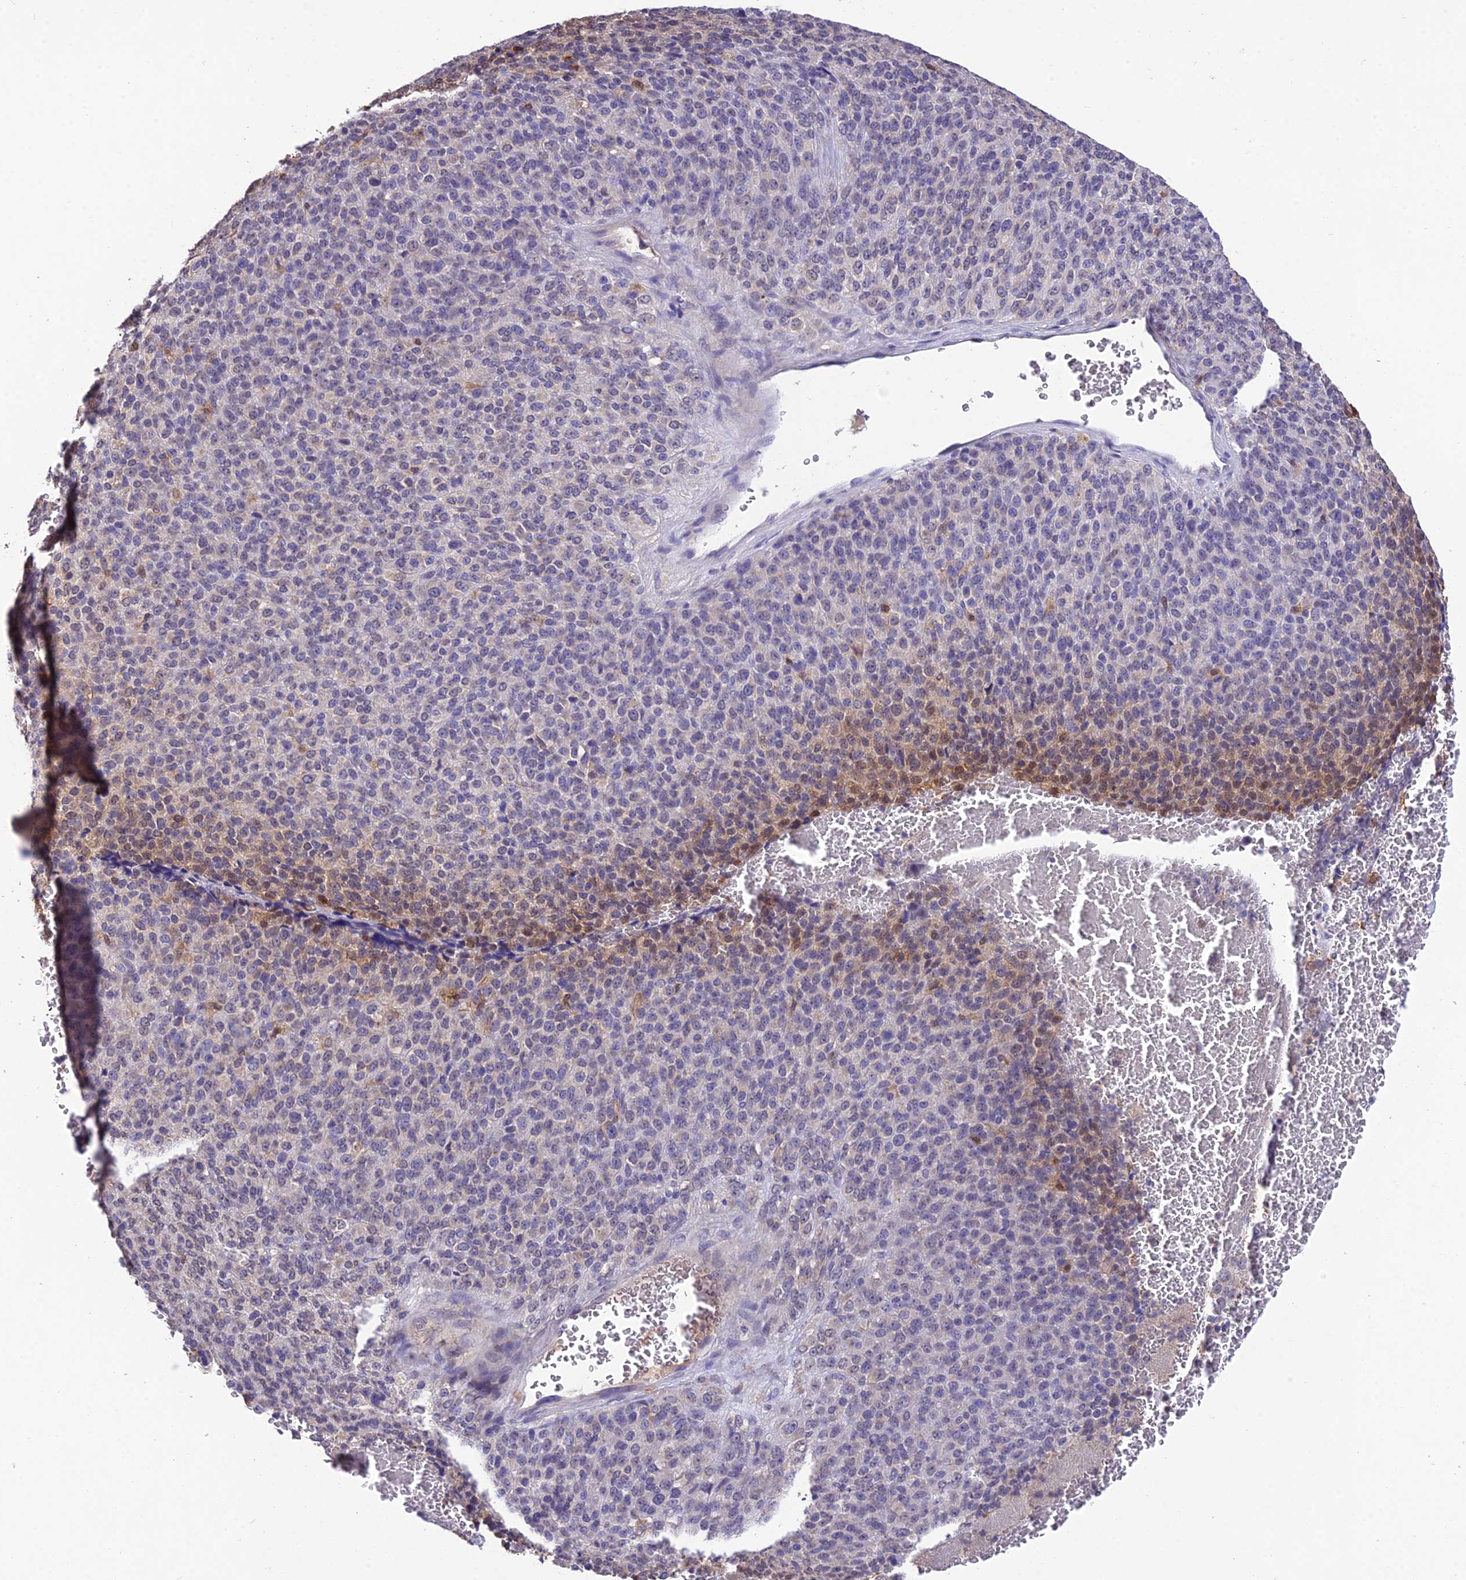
{"staining": {"intensity": "moderate", "quantity": "<25%", "location": "nuclear"}, "tissue": "melanoma", "cell_type": "Tumor cells", "image_type": "cancer", "snomed": [{"axis": "morphology", "description": "Malignant melanoma, Metastatic site"}, {"axis": "topography", "description": "Brain"}], "caption": "The micrograph reveals a brown stain indicating the presence of a protein in the nuclear of tumor cells in melanoma.", "gene": "PGK1", "patient": {"sex": "female", "age": 56}}